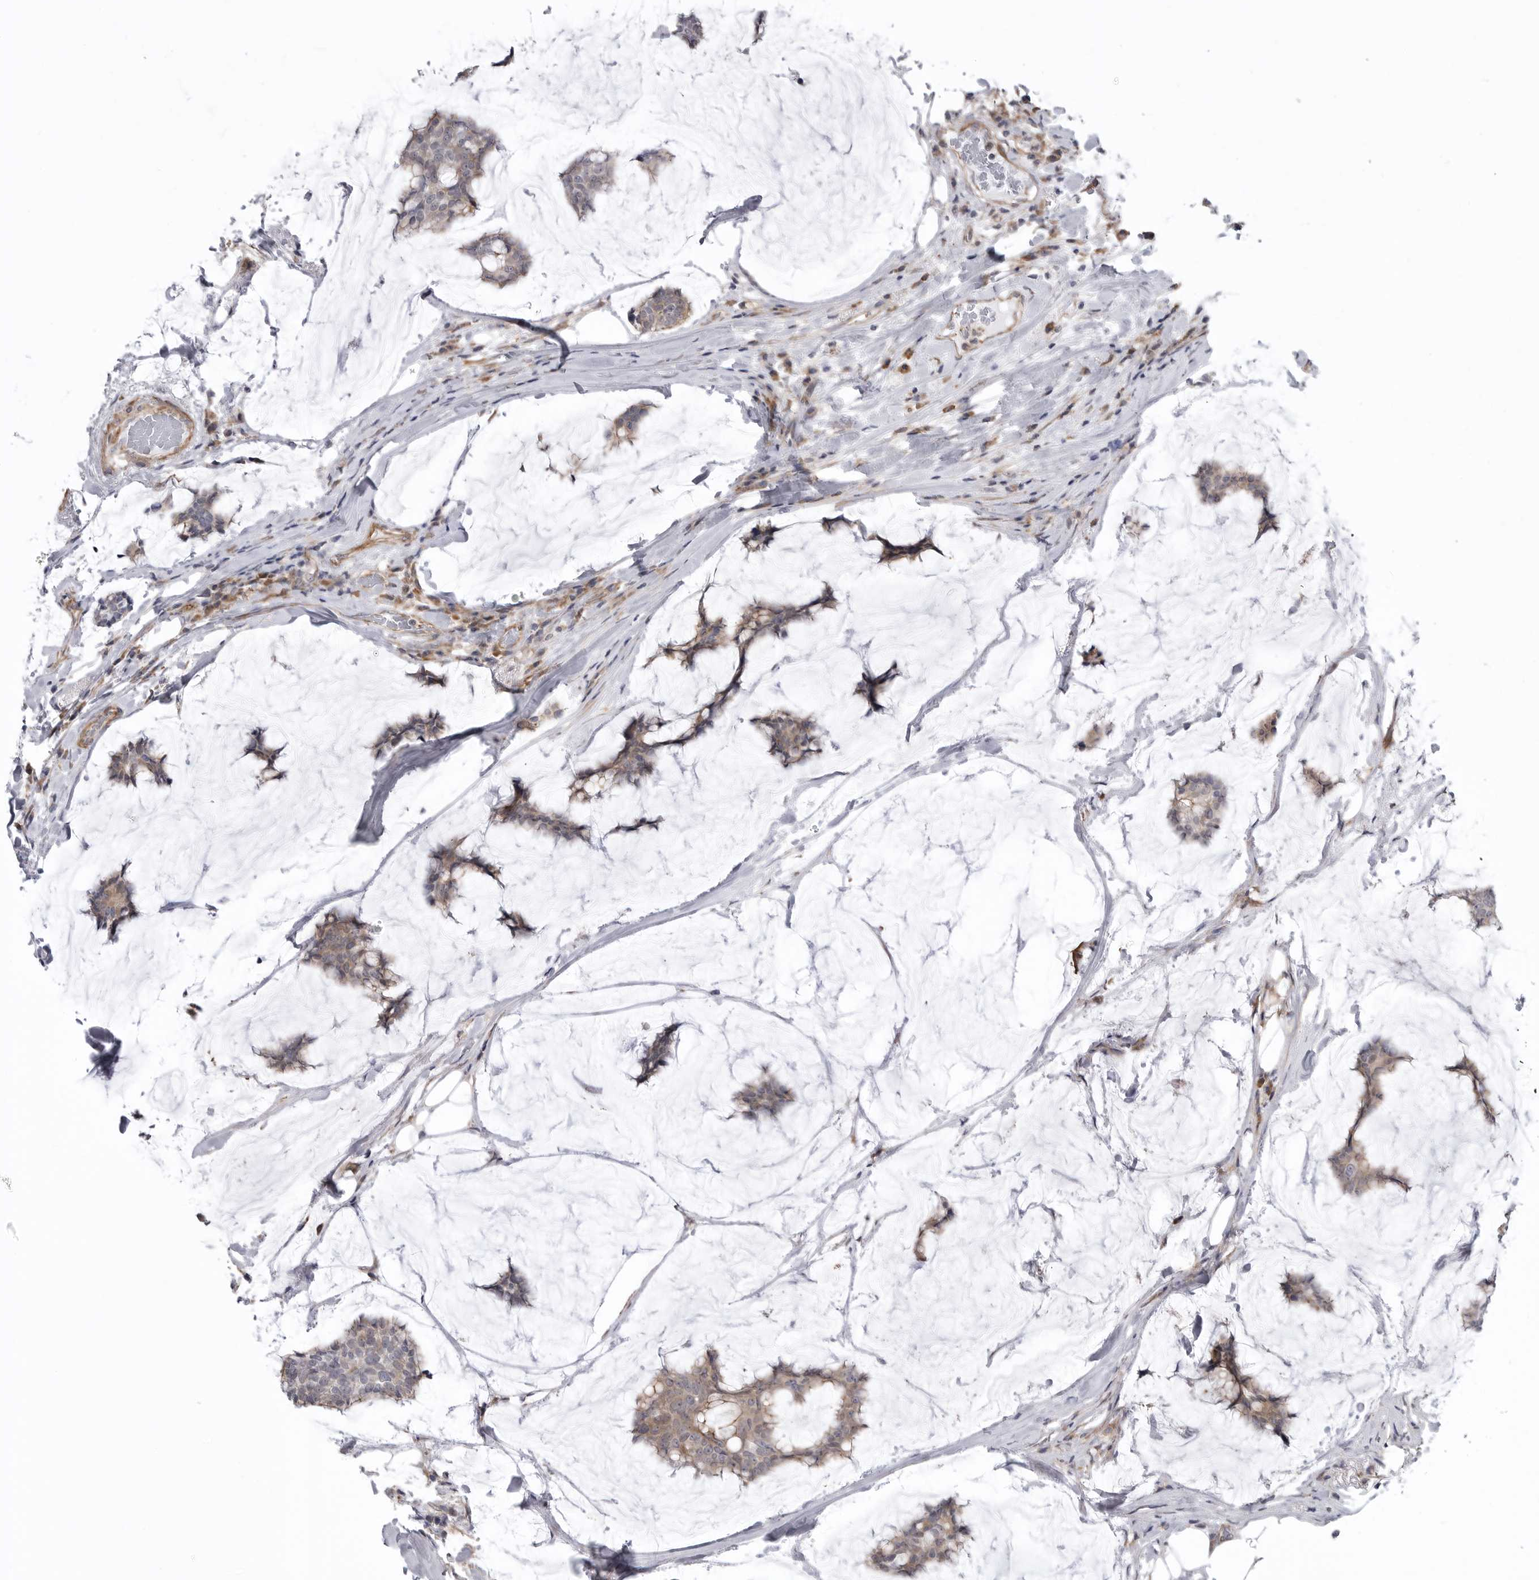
{"staining": {"intensity": "weak", "quantity": ">75%", "location": "cytoplasmic/membranous"}, "tissue": "breast cancer", "cell_type": "Tumor cells", "image_type": "cancer", "snomed": [{"axis": "morphology", "description": "Duct carcinoma"}, {"axis": "topography", "description": "Breast"}], "caption": "This image reveals immunohistochemistry staining of human breast infiltrating ductal carcinoma, with low weak cytoplasmic/membranous expression in about >75% of tumor cells.", "gene": "SCP2", "patient": {"sex": "female", "age": 93}}